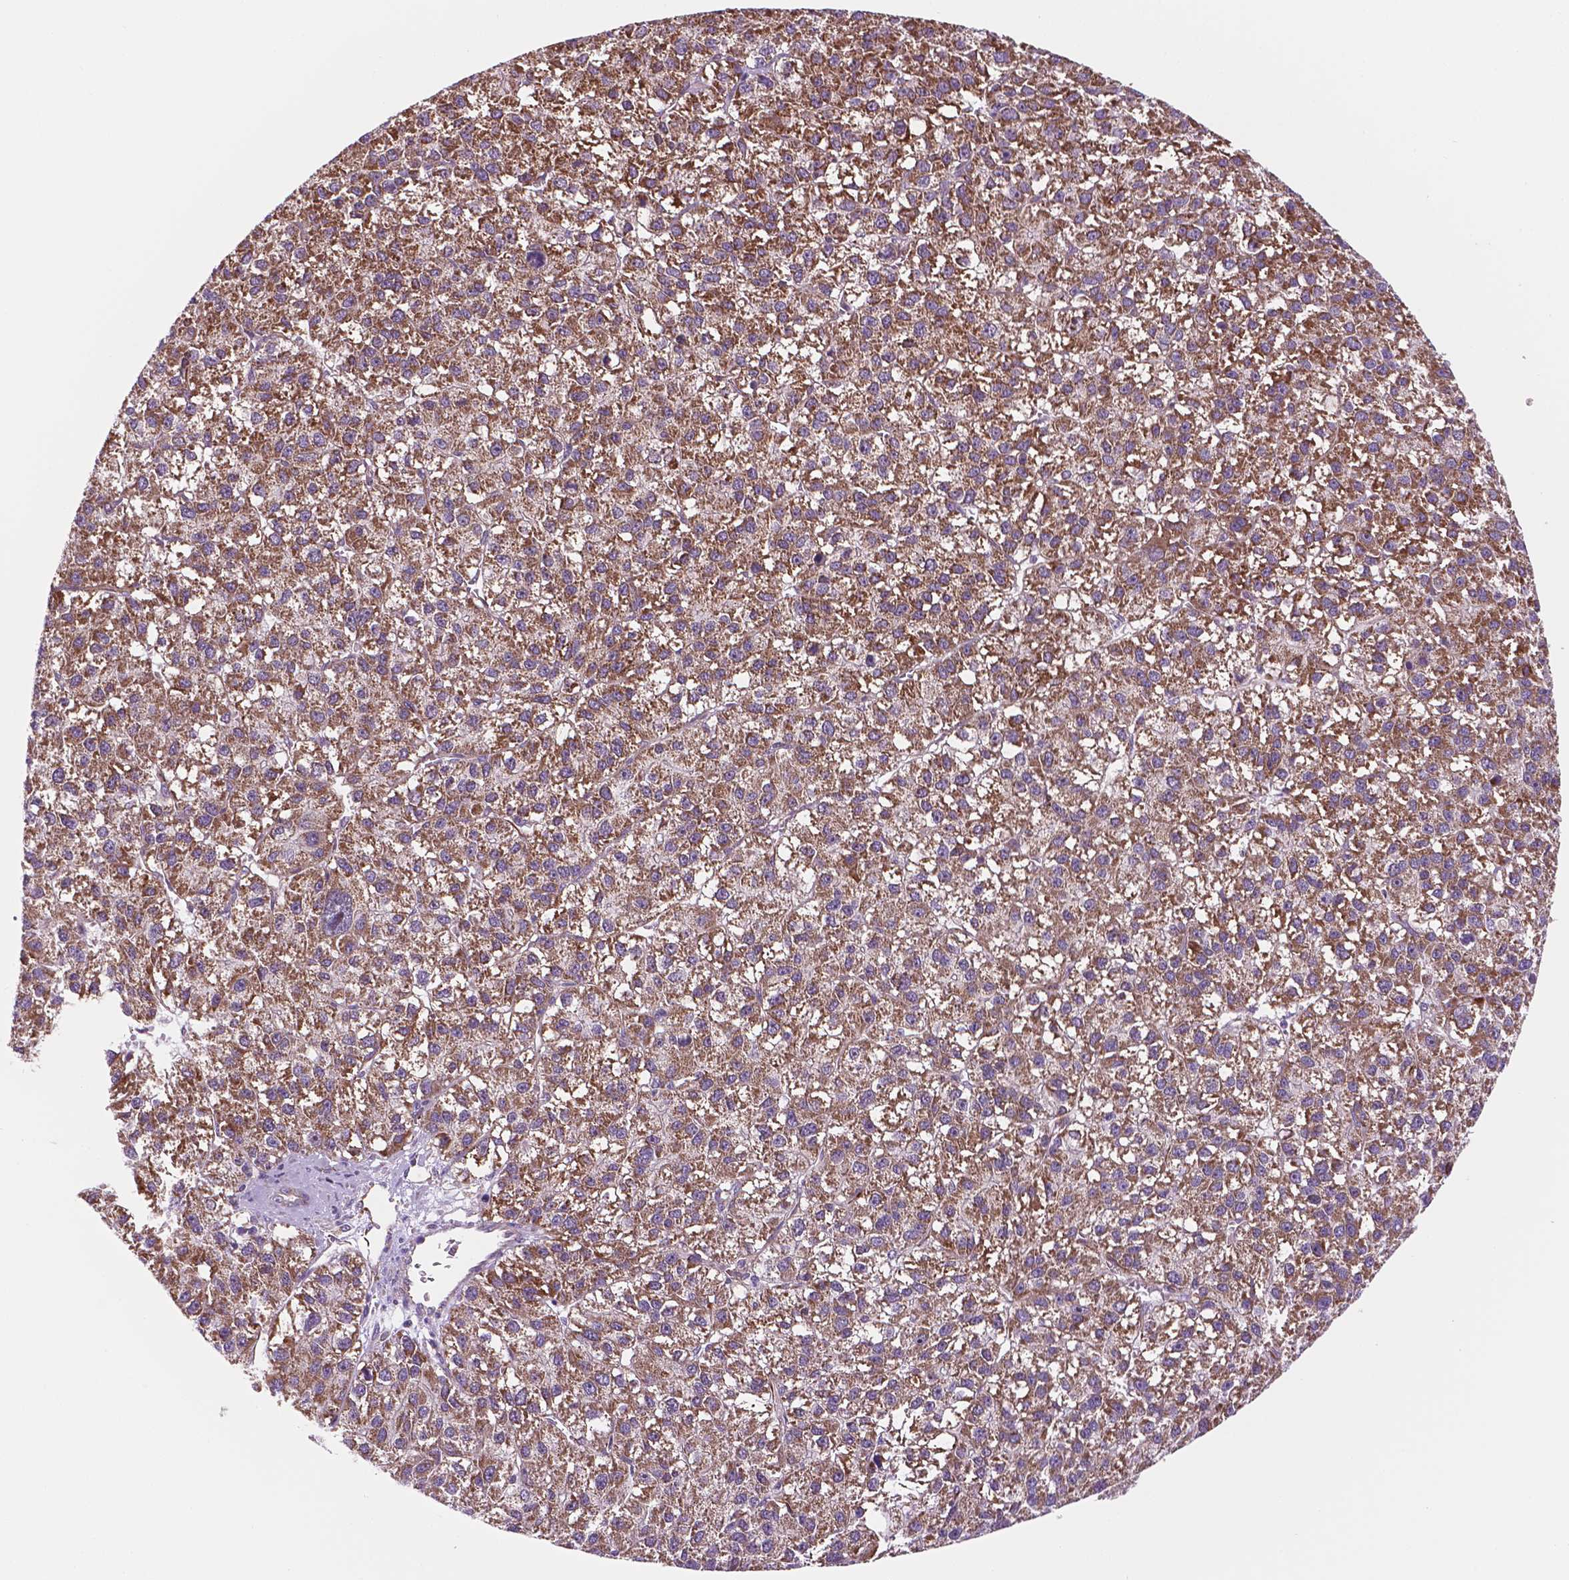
{"staining": {"intensity": "moderate", "quantity": ">75%", "location": "cytoplasmic/membranous"}, "tissue": "liver cancer", "cell_type": "Tumor cells", "image_type": "cancer", "snomed": [{"axis": "morphology", "description": "Carcinoma, Hepatocellular, NOS"}, {"axis": "topography", "description": "Liver"}], "caption": "Tumor cells display medium levels of moderate cytoplasmic/membranous positivity in about >75% of cells in liver cancer.", "gene": "GEMIN4", "patient": {"sex": "female", "age": 70}}